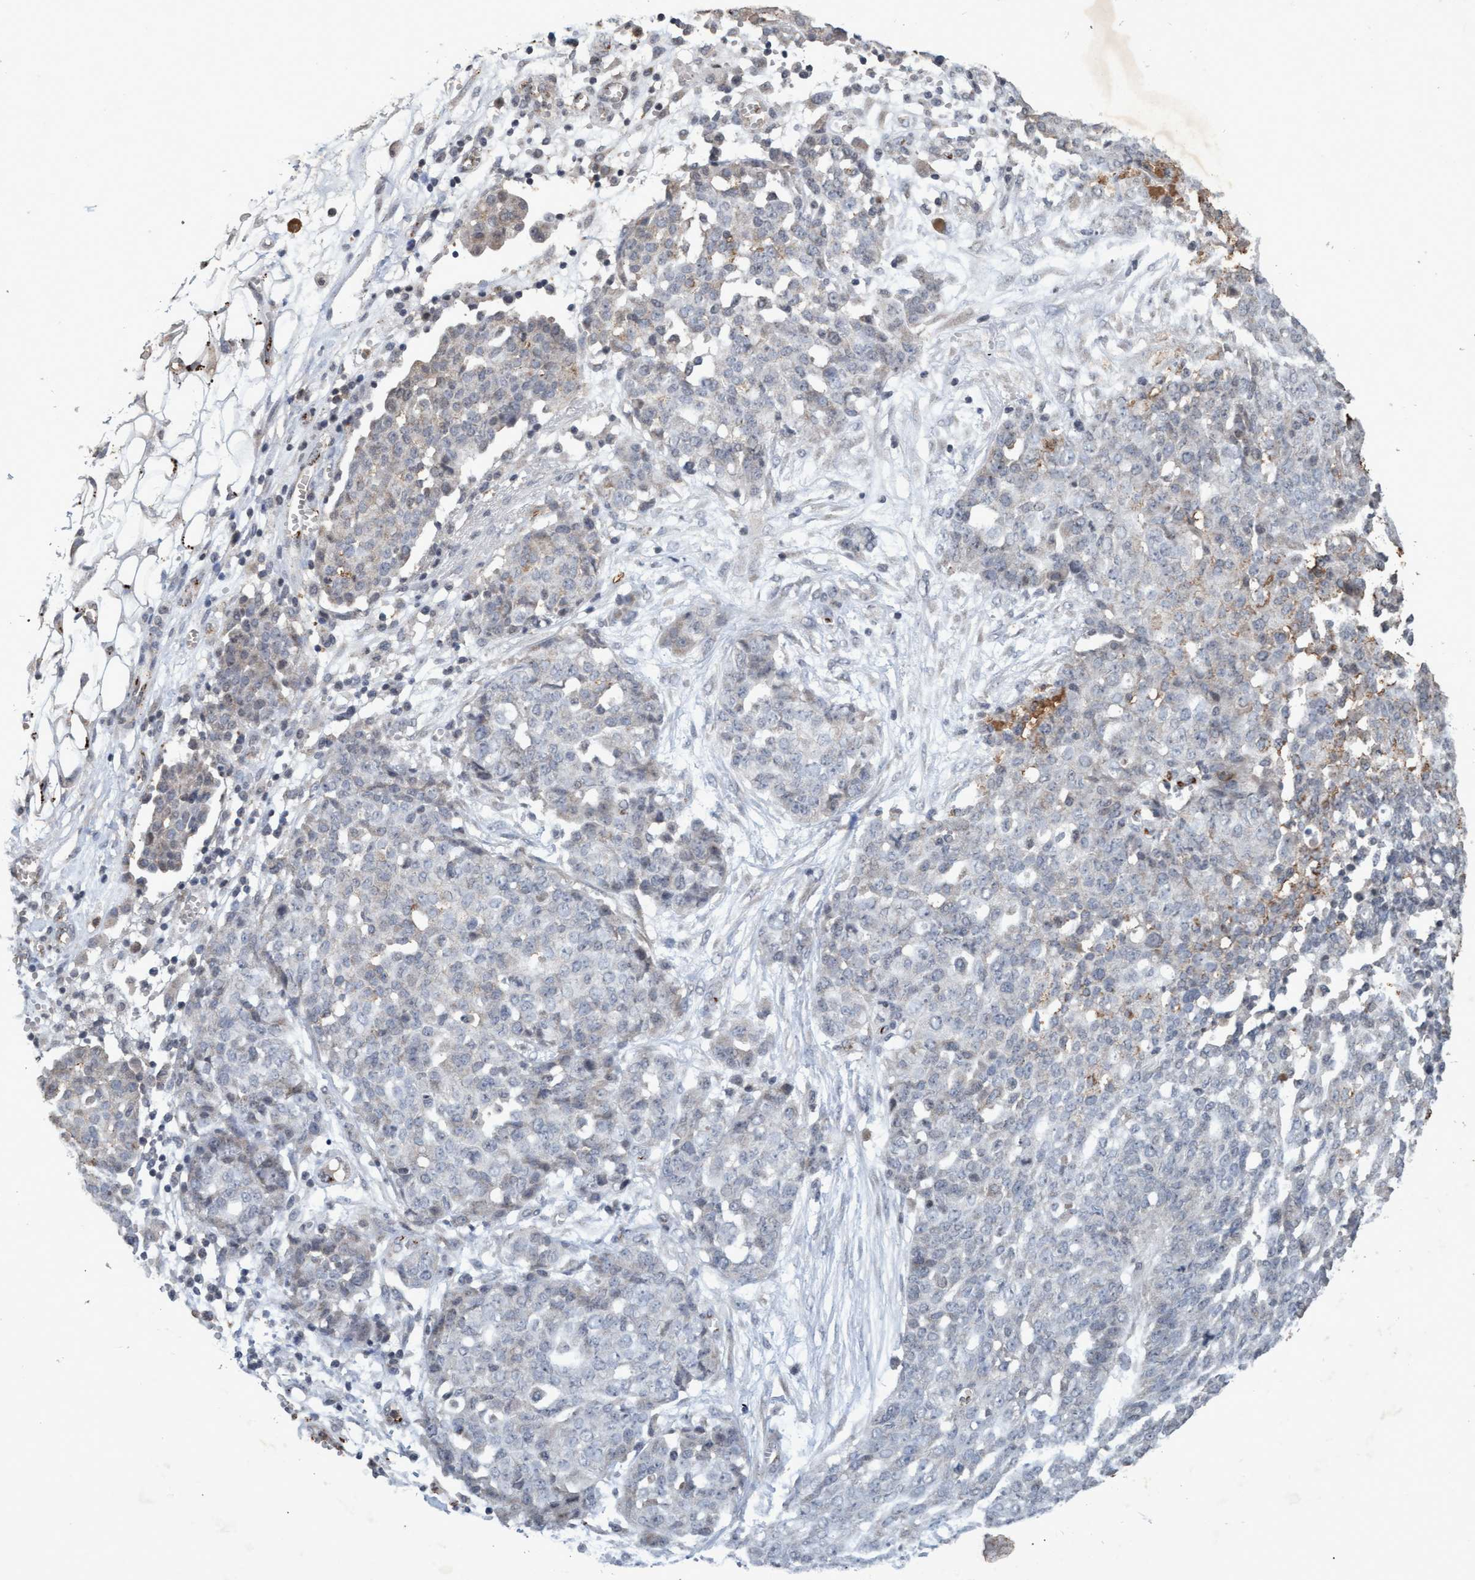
{"staining": {"intensity": "negative", "quantity": "none", "location": "none"}, "tissue": "ovarian cancer", "cell_type": "Tumor cells", "image_type": "cancer", "snomed": [{"axis": "morphology", "description": "Cystadenocarcinoma, serous, NOS"}, {"axis": "topography", "description": "Soft tissue"}, {"axis": "topography", "description": "Ovary"}], "caption": "Ovarian serous cystadenocarcinoma stained for a protein using immunohistochemistry demonstrates no staining tumor cells.", "gene": "GALC", "patient": {"sex": "female", "age": 57}}